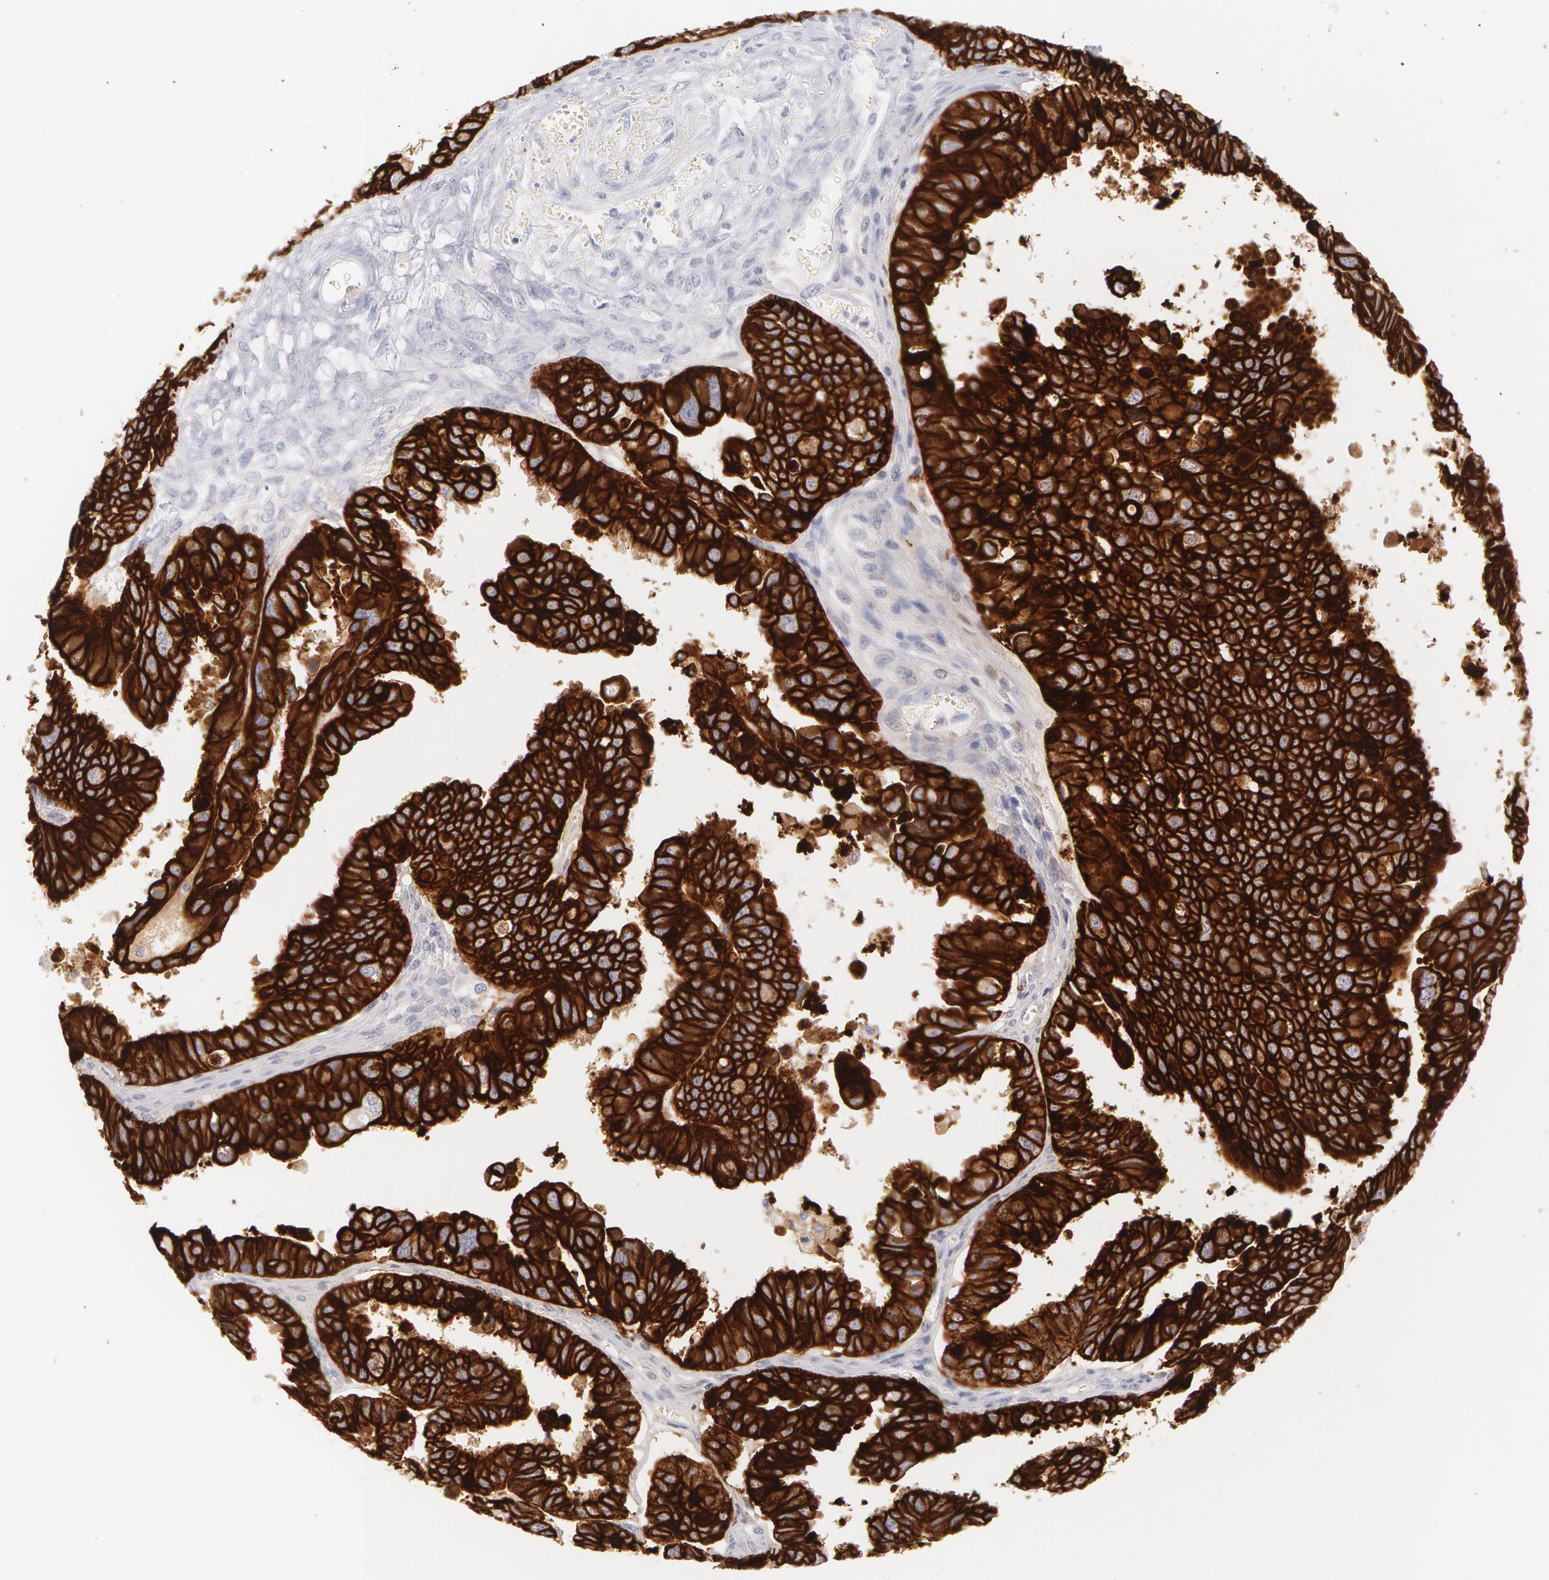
{"staining": {"intensity": "strong", "quantity": ">75%", "location": "cytoplasmic/membranous"}, "tissue": "ovarian cancer", "cell_type": "Tumor cells", "image_type": "cancer", "snomed": [{"axis": "morphology", "description": "Carcinoma, endometroid"}, {"axis": "topography", "description": "Ovary"}], "caption": "Immunohistochemical staining of ovarian cancer demonstrates strong cytoplasmic/membranous protein staining in about >75% of tumor cells. The protein of interest is shown in brown color, while the nuclei are stained blue.", "gene": "KRT8", "patient": {"sex": "female", "age": 85}}